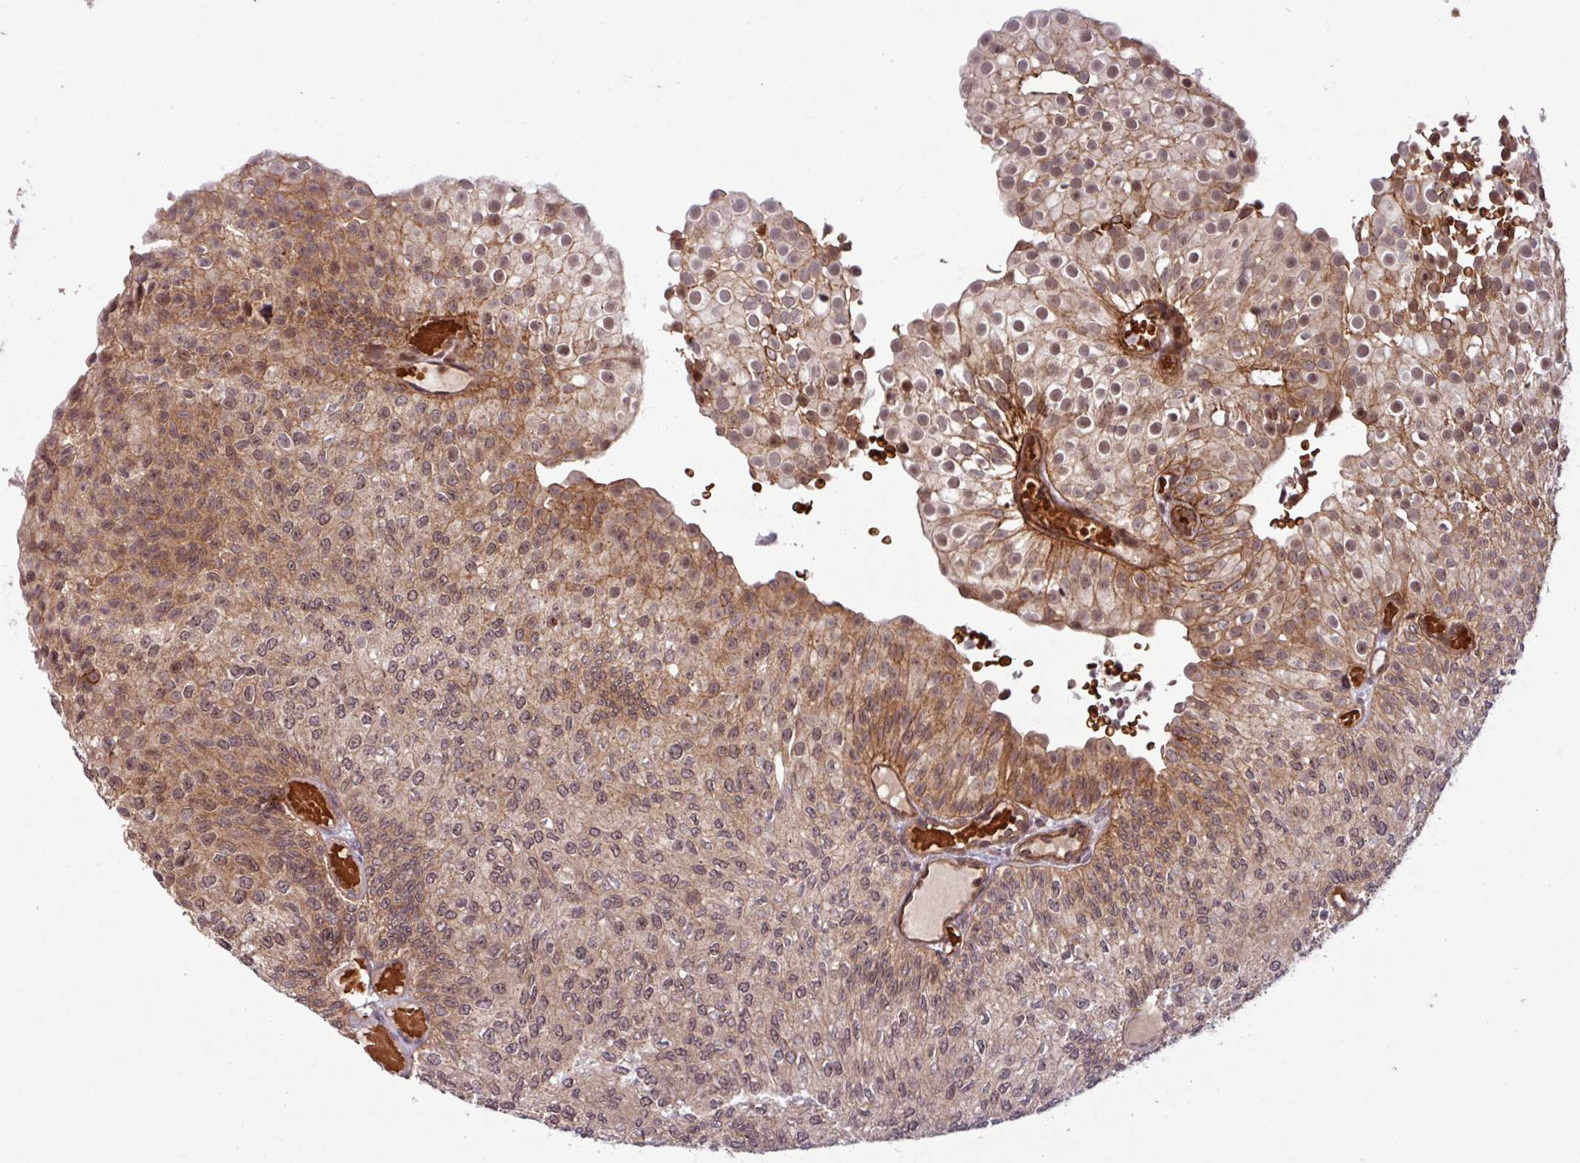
{"staining": {"intensity": "moderate", "quantity": "25%-75%", "location": "cytoplasmic/membranous,nuclear"}, "tissue": "urothelial cancer", "cell_type": "Tumor cells", "image_type": "cancer", "snomed": [{"axis": "morphology", "description": "Urothelial carcinoma, Low grade"}, {"axis": "topography", "description": "Urinary bladder"}], "caption": "A micrograph of human urothelial cancer stained for a protein shows moderate cytoplasmic/membranous and nuclear brown staining in tumor cells.", "gene": "C7orf50", "patient": {"sex": "male", "age": 78}}